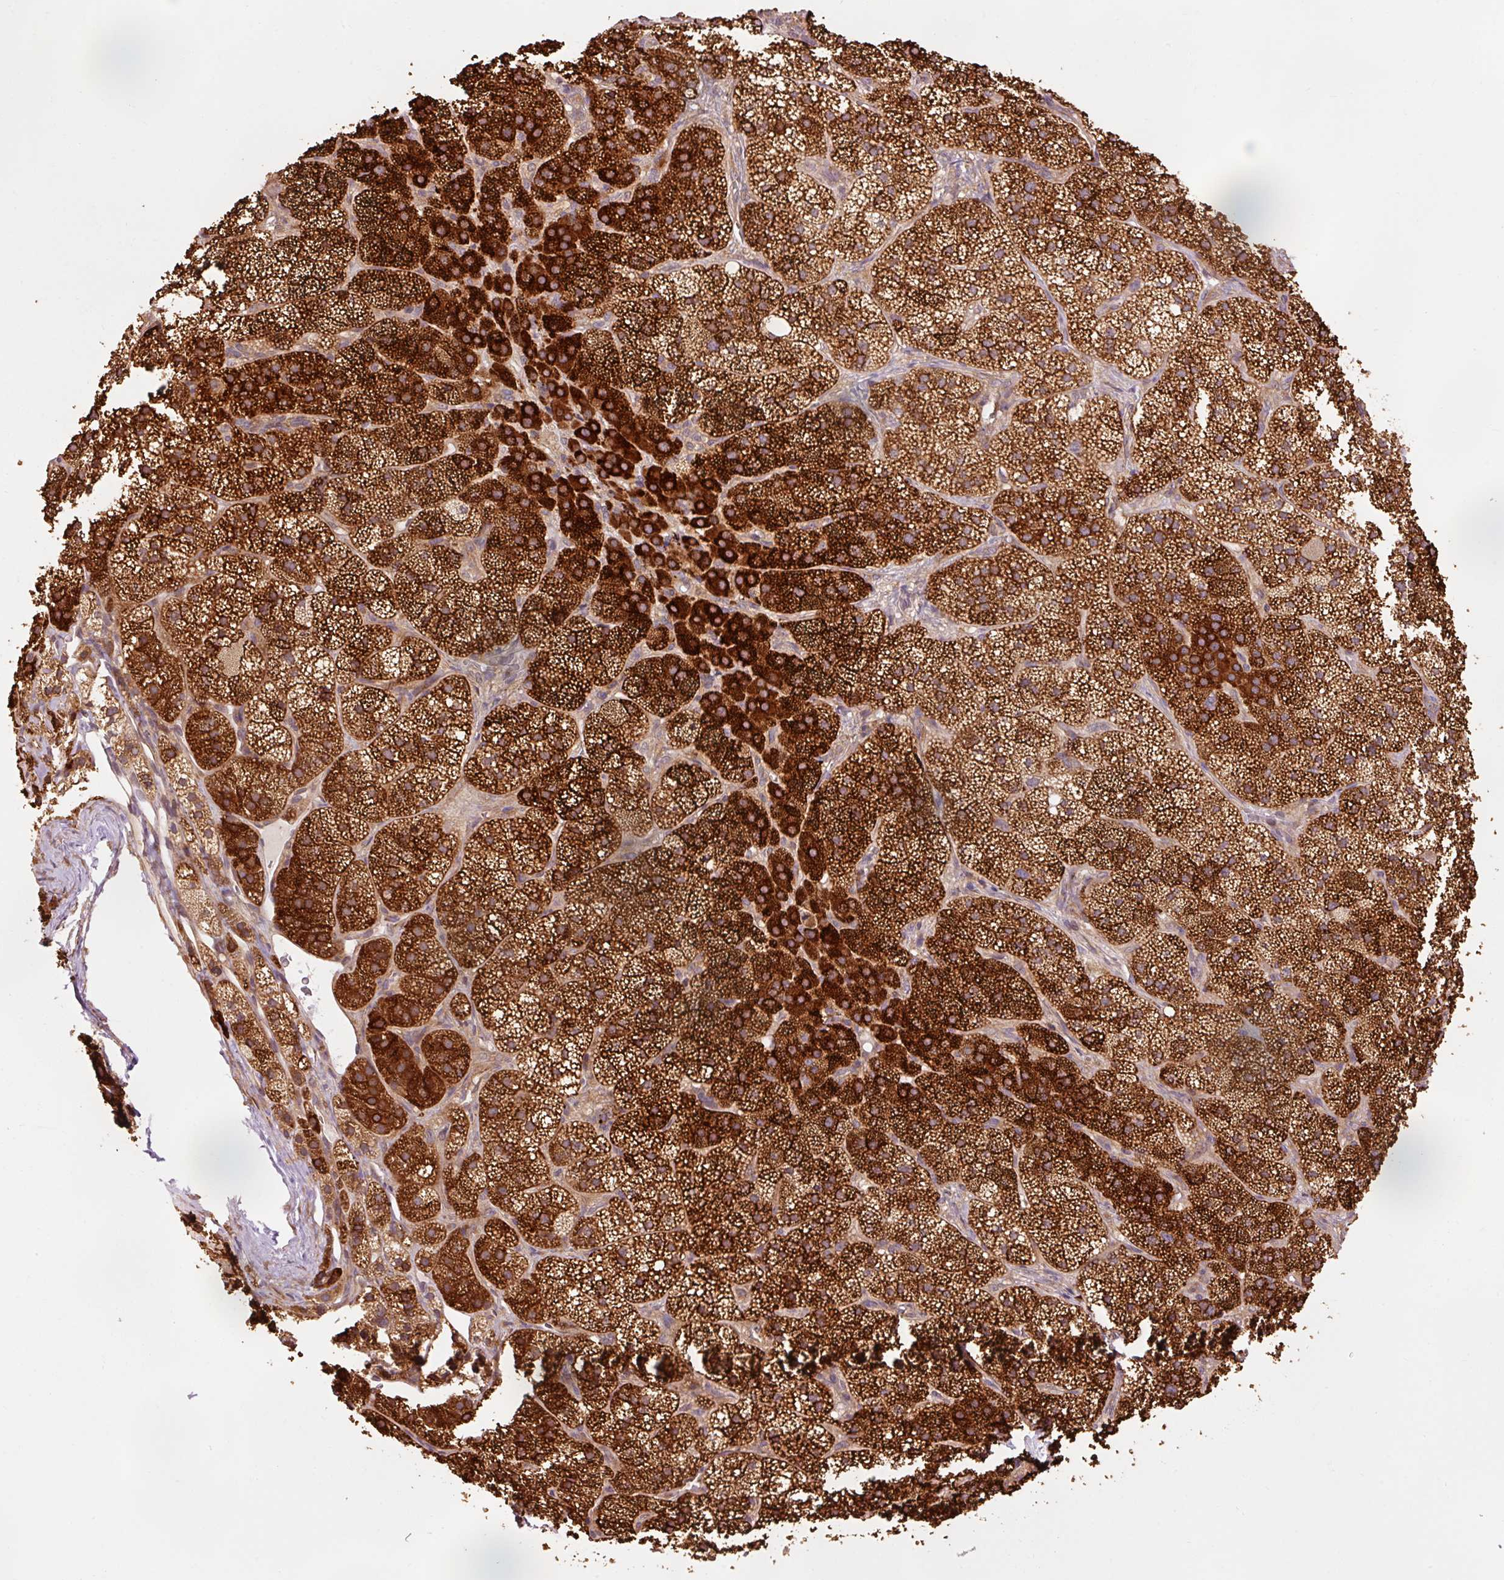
{"staining": {"intensity": "strong", "quantity": ">75%", "location": "cytoplasmic/membranous"}, "tissue": "adrenal gland", "cell_type": "Glandular cells", "image_type": "normal", "snomed": [{"axis": "morphology", "description": "Normal tissue, NOS"}, {"axis": "topography", "description": "Adrenal gland"}], "caption": "Immunohistochemical staining of unremarkable human adrenal gland exhibits high levels of strong cytoplasmic/membranous positivity in approximately >75% of glandular cells.", "gene": "PDAP1", "patient": {"sex": "female", "age": 58}}